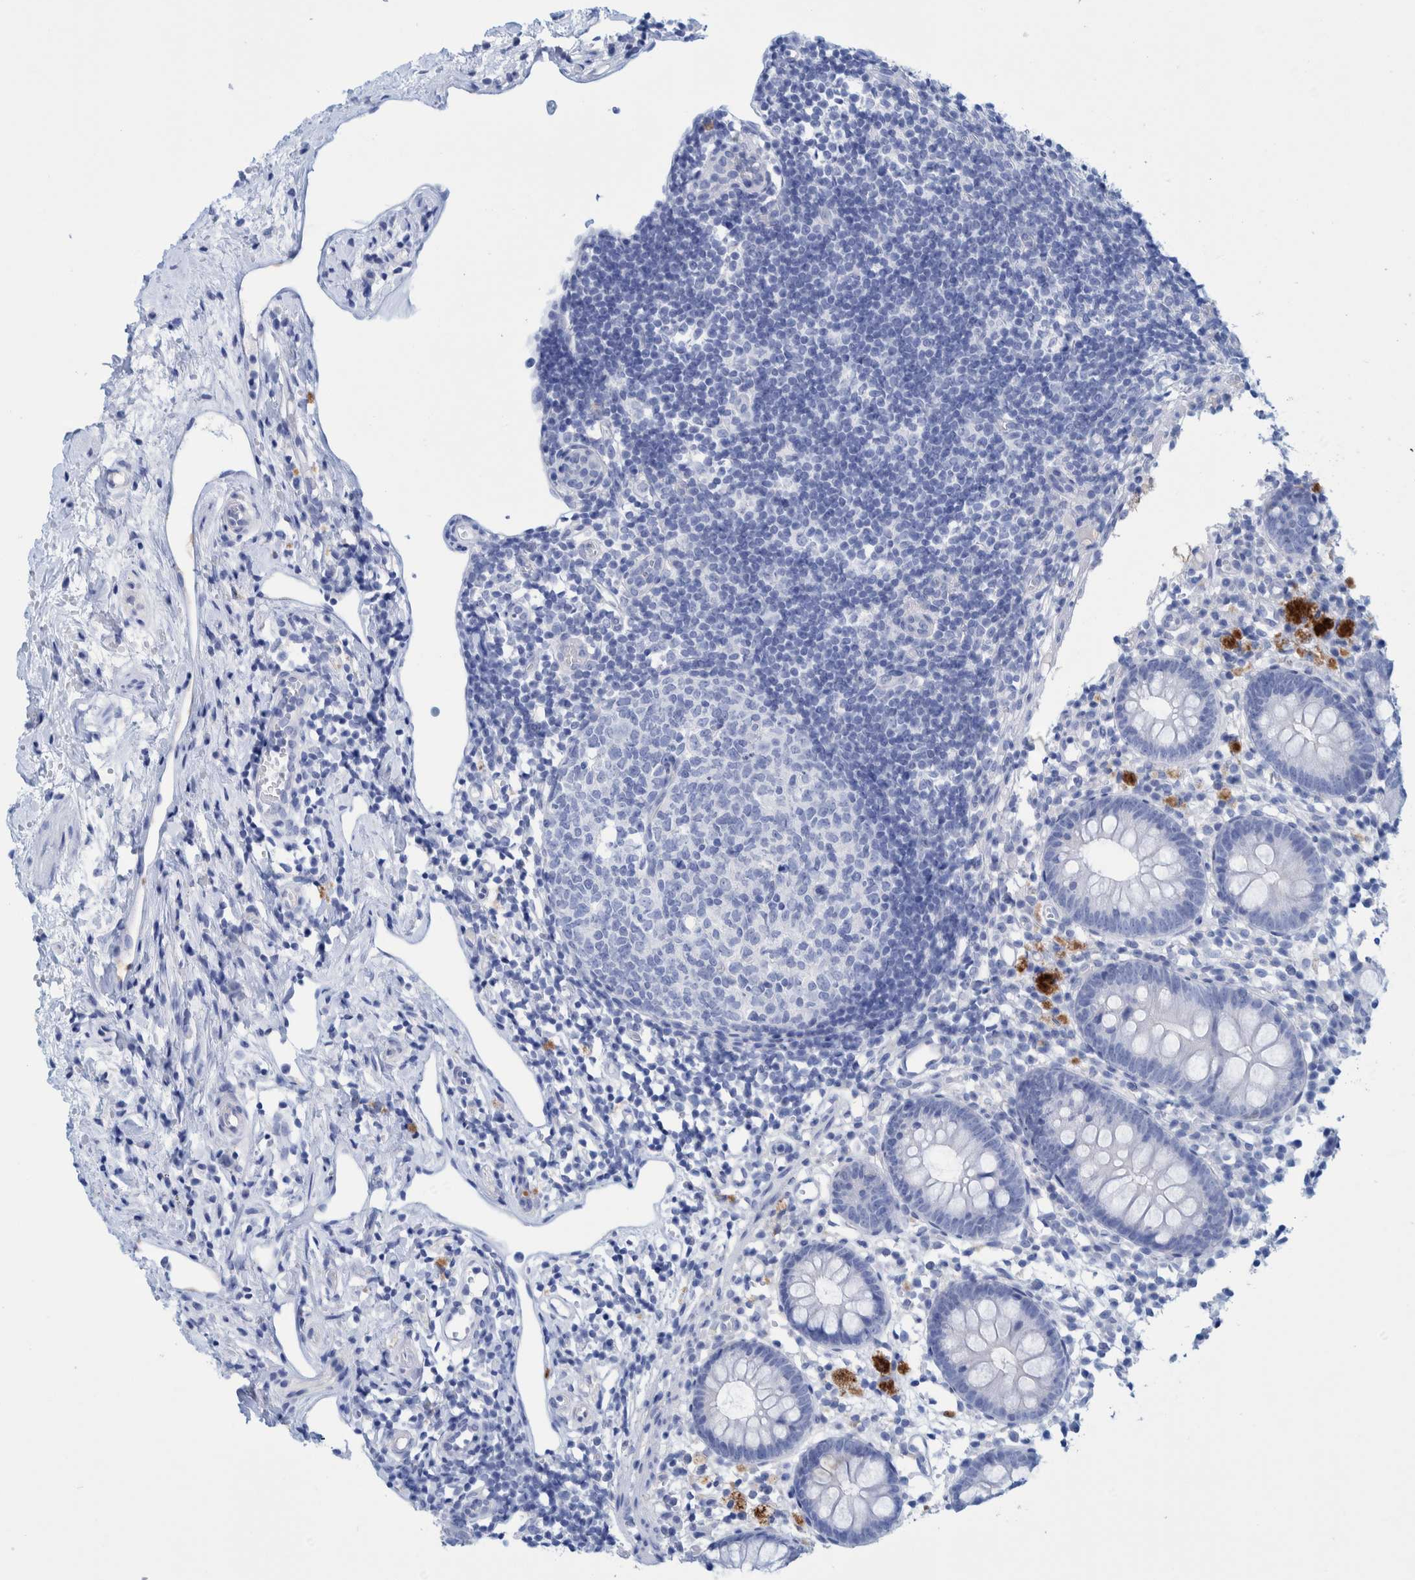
{"staining": {"intensity": "negative", "quantity": "none", "location": "none"}, "tissue": "appendix", "cell_type": "Glandular cells", "image_type": "normal", "snomed": [{"axis": "morphology", "description": "Normal tissue, NOS"}, {"axis": "topography", "description": "Appendix"}], "caption": "Immunohistochemistry (IHC) image of unremarkable appendix stained for a protein (brown), which displays no positivity in glandular cells. (DAB immunohistochemistry (IHC) visualized using brightfield microscopy, high magnification).", "gene": "PERP", "patient": {"sex": "female", "age": 20}}